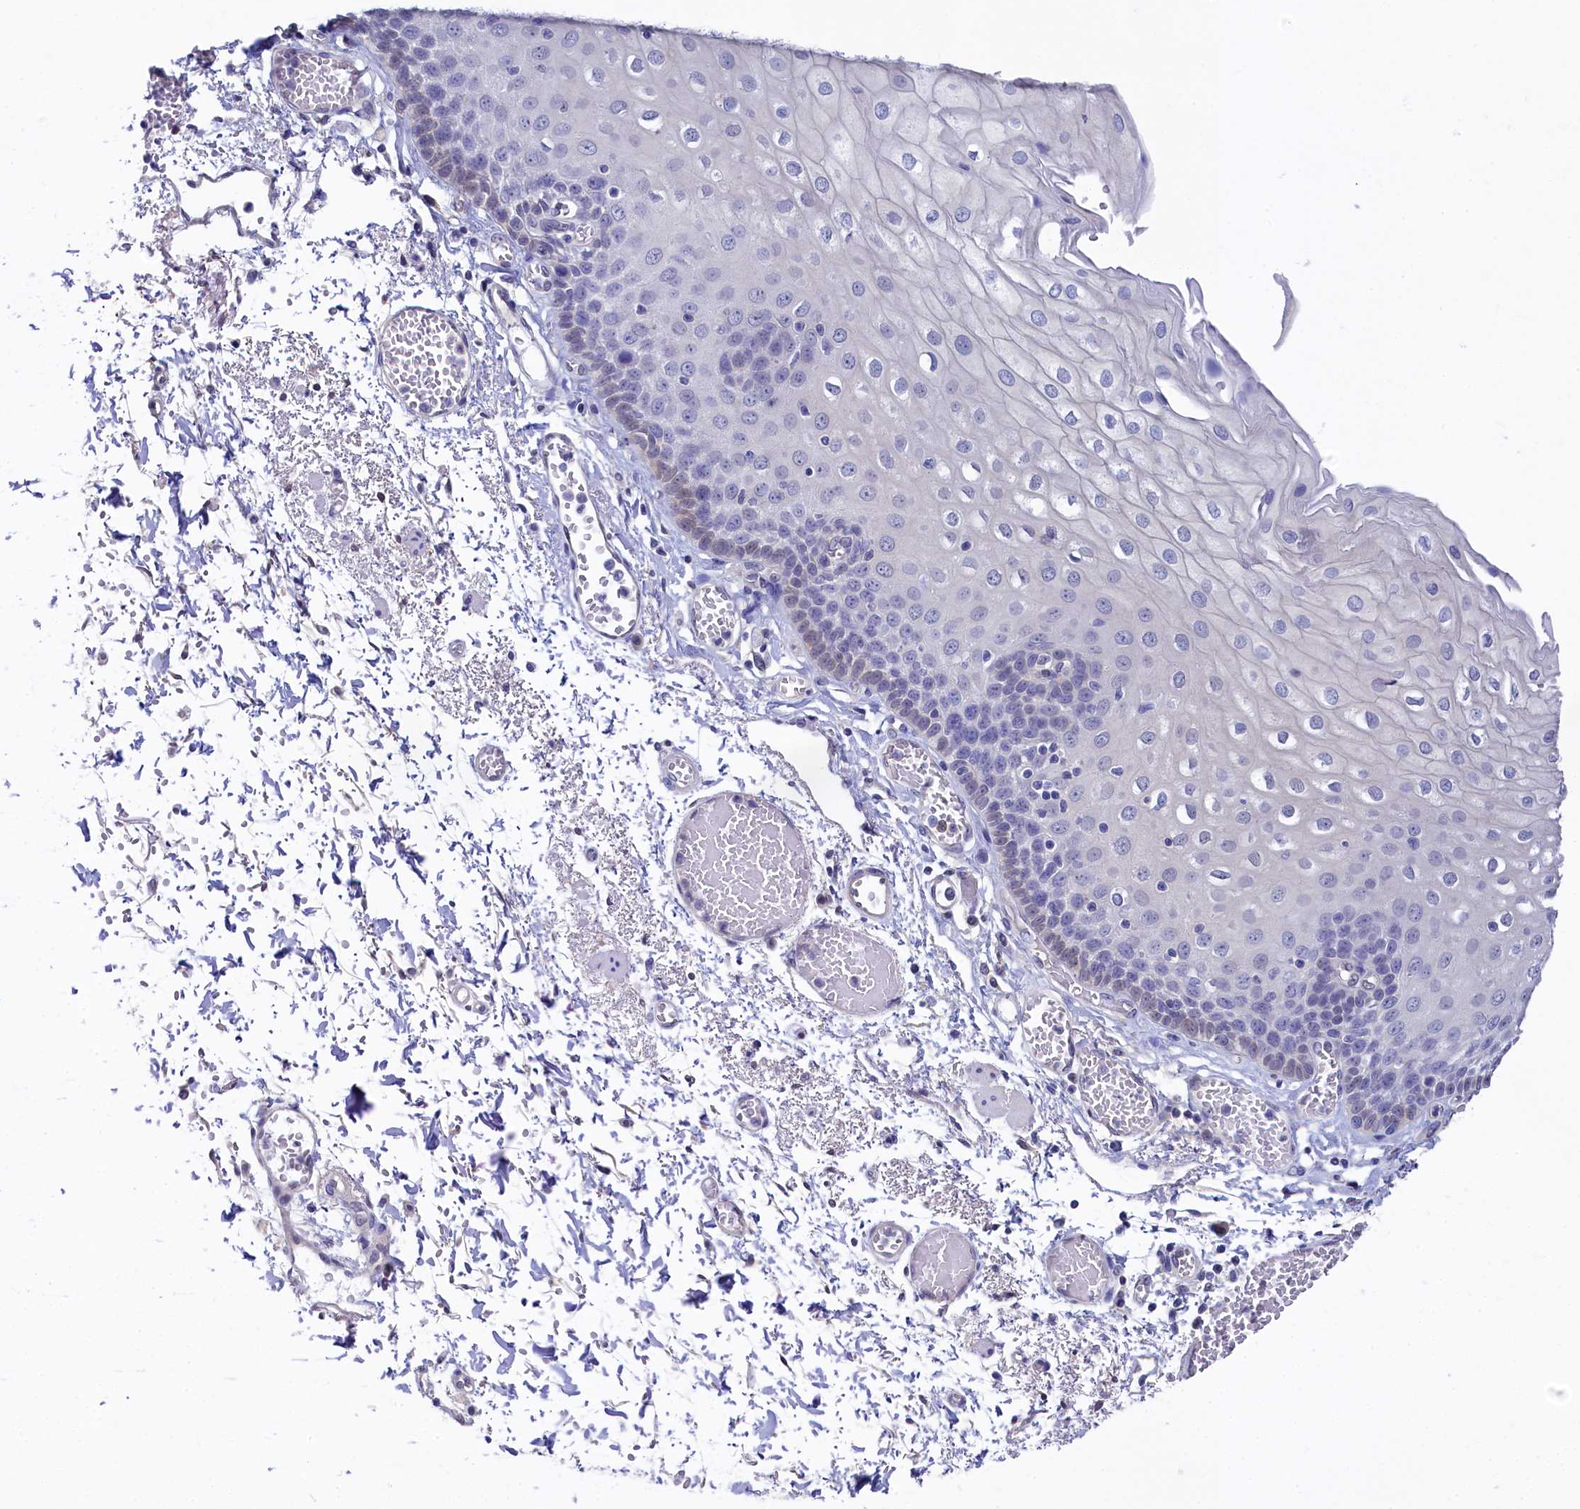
{"staining": {"intensity": "negative", "quantity": "none", "location": "none"}, "tissue": "esophagus", "cell_type": "Squamous epithelial cells", "image_type": "normal", "snomed": [{"axis": "morphology", "description": "Normal tissue, NOS"}, {"axis": "topography", "description": "Esophagus"}], "caption": "High power microscopy histopathology image of an IHC image of unremarkable esophagus, revealing no significant expression in squamous epithelial cells.", "gene": "C11orf54", "patient": {"sex": "male", "age": 81}}